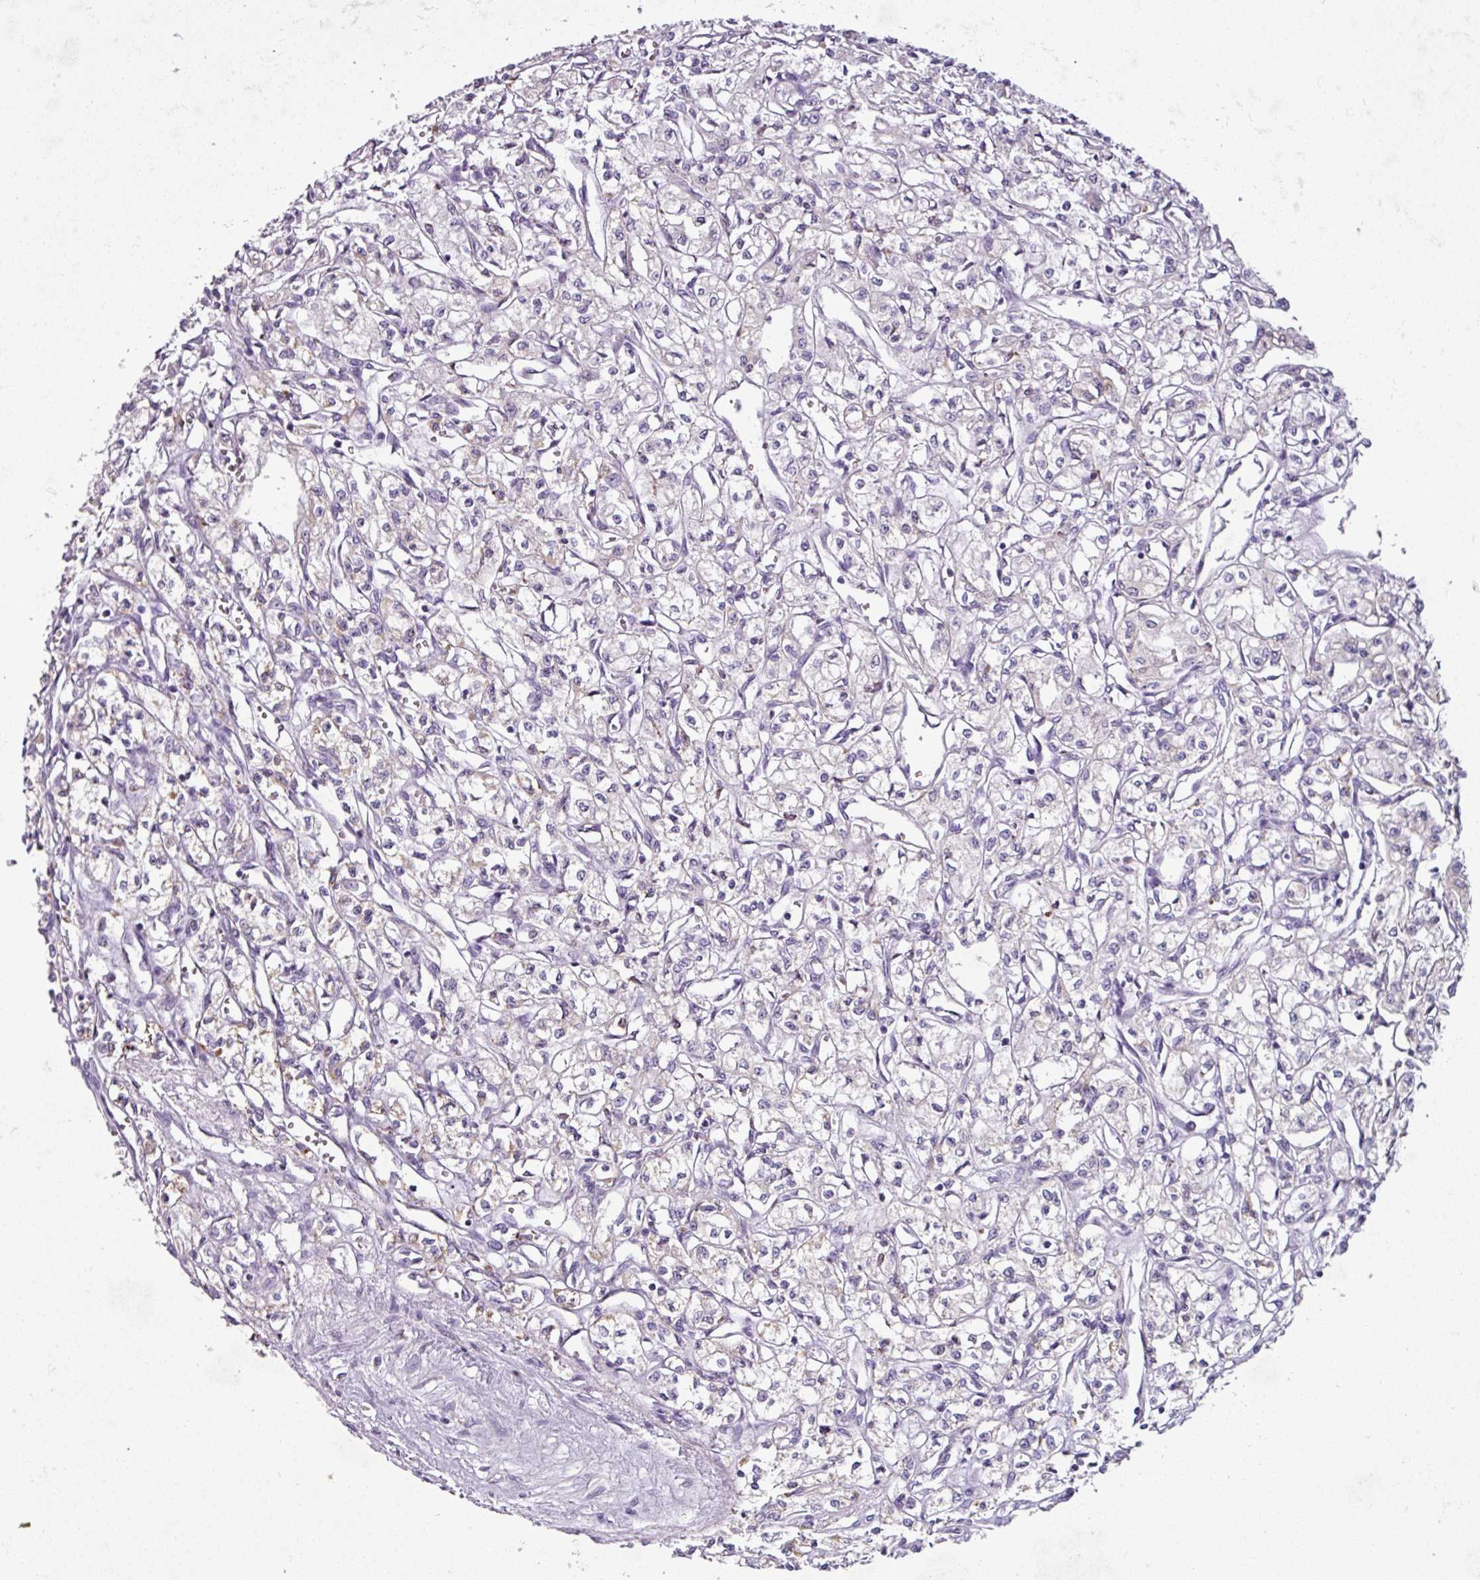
{"staining": {"intensity": "negative", "quantity": "none", "location": "none"}, "tissue": "renal cancer", "cell_type": "Tumor cells", "image_type": "cancer", "snomed": [{"axis": "morphology", "description": "Adenocarcinoma, NOS"}, {"axis": "topography", "description": "Kidney"}], "caption": "IHC micrograph of adenocarcinoma (renal) stained for a protein (brown), which shows no expression in tumor cells. (Stains: DAB (3,3'-diaminobenzidine) immunohistochemistry (IHC) with hematoxylin counter stain, Microscopy: brightfield microscopy at high magnification).", "gene": "ZNF667", "patient": {"sex": "male", "age": 56}}